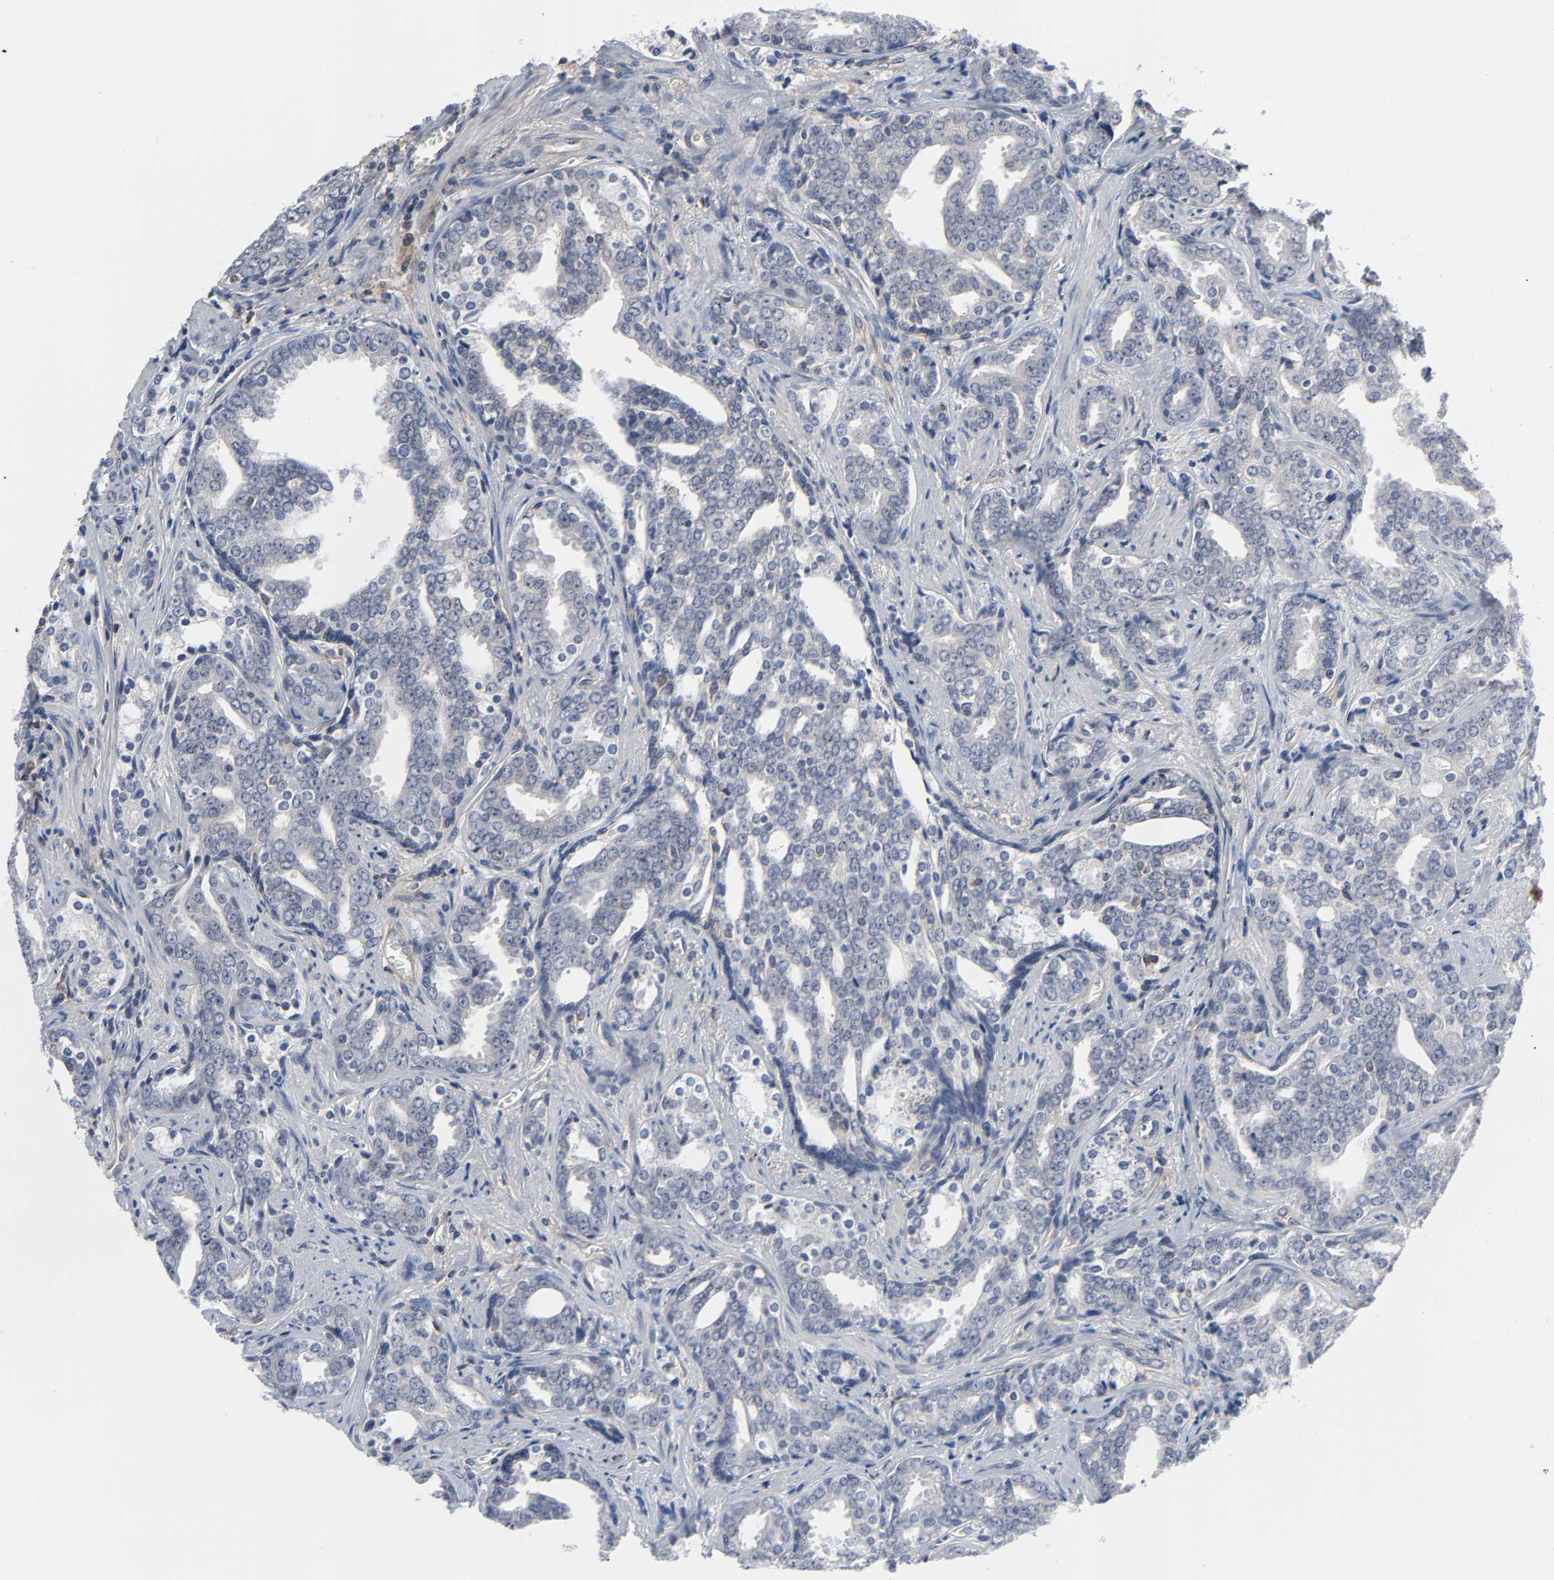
{"staining": {"intensity": "negative", "quantity": "none", "location": "none"}, "tissue": "prostate cancer", "cell_type": "Tumor cells", "image_type": "cancer", "snomed": [{"axis": "morphology", "description": "Adenocarcinoma, High grade"}, {"axis": "topography", "description": "Prostate"}], "caption": "Tumor cells show no significant protein staining in prostate adenocarcinoma (high-grade). Nuclei are stained in blue.", "gene": "DDX10", "patient": {"sex": "male", "age": 67}}